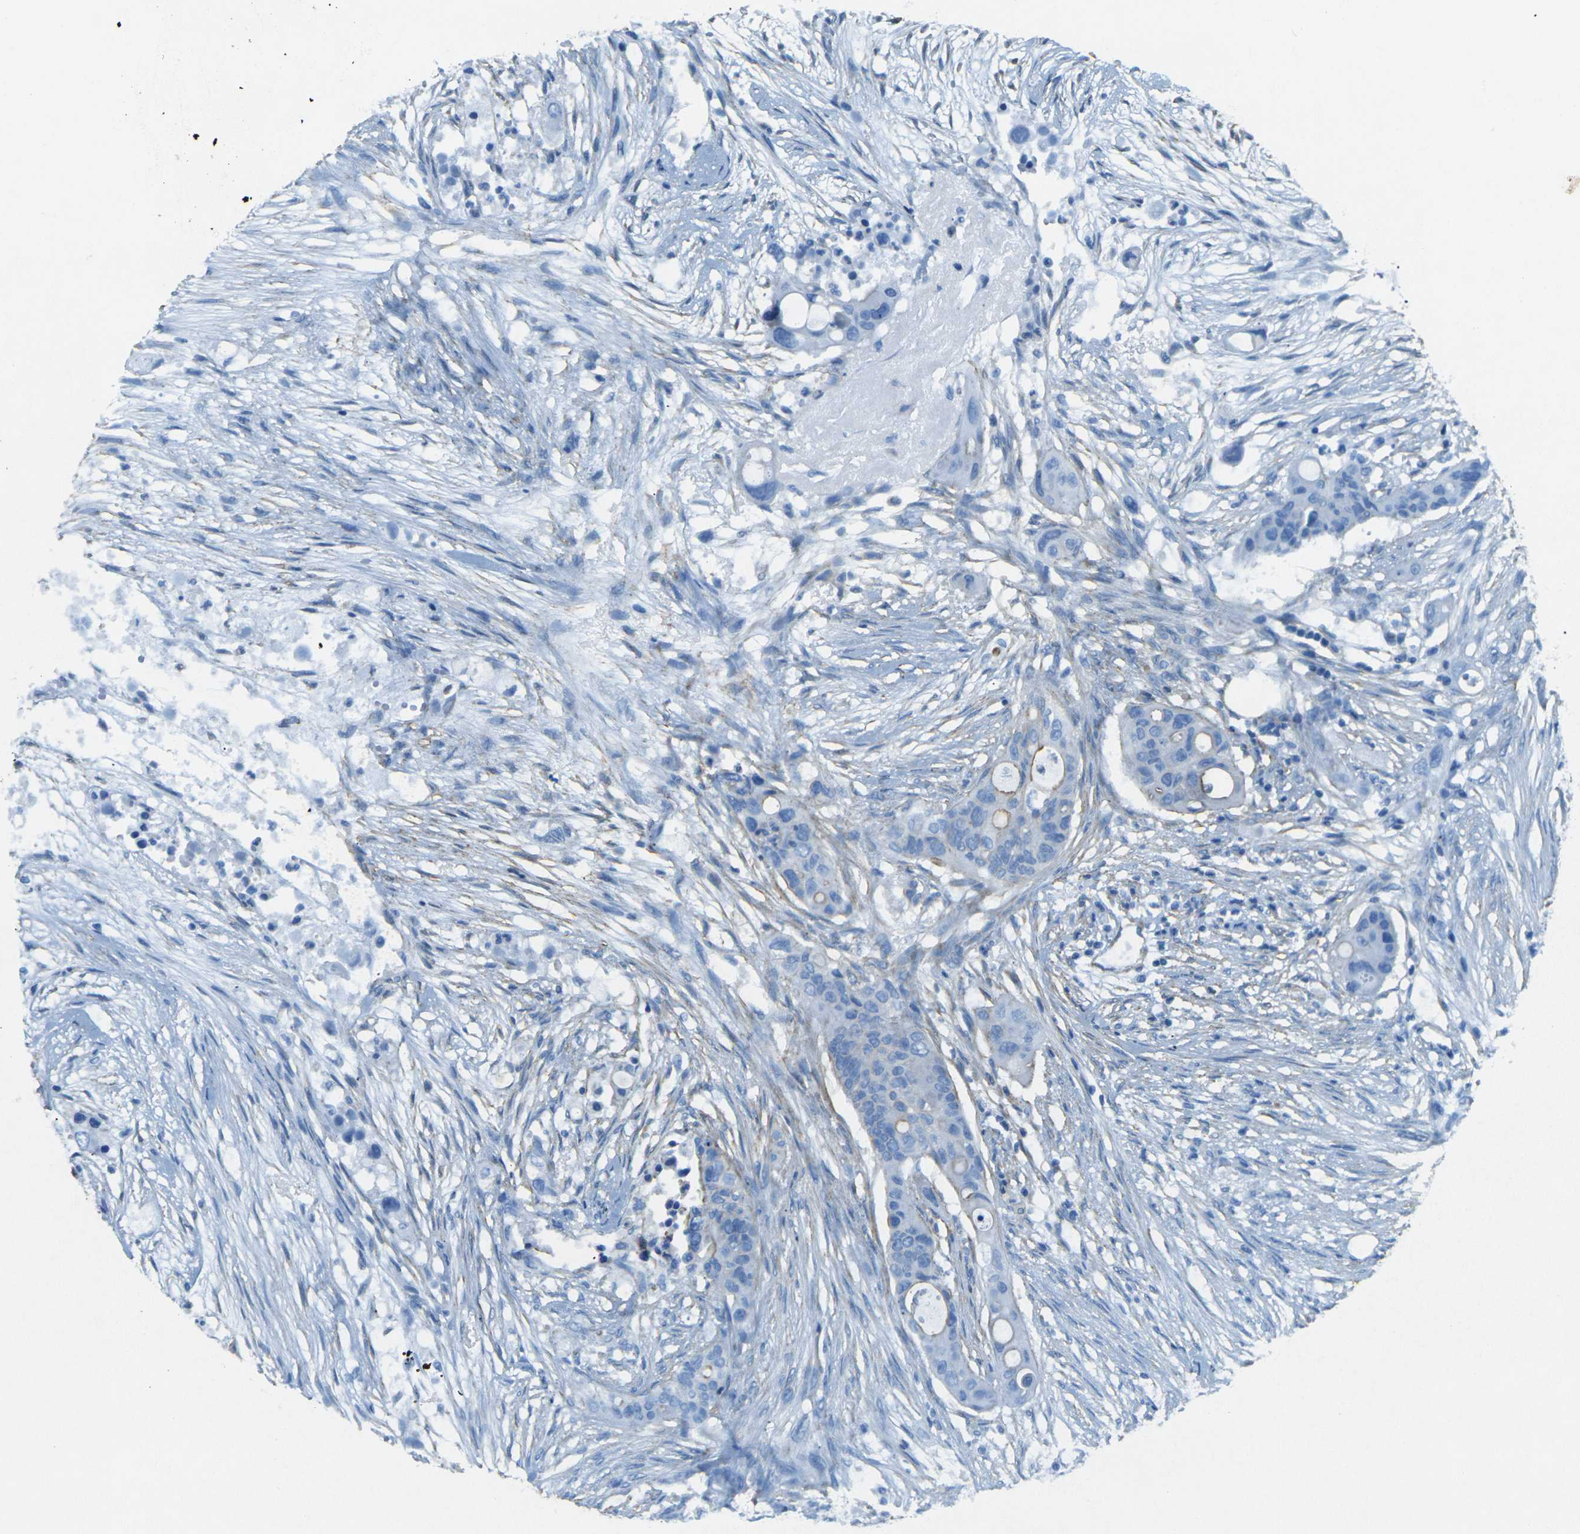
{"staining": {"intensity": "weak", "quantity": "<25%", "location": "cytoplasmic/membranous"}, "tissue": "colorectal cancer", "cell_type": "Tumor cells", "image_type": "cancer", "snomed": [{"axis": "morphology", "description": "Adenocarcinoma, NOS"}, {"axis": "topography", "description": "Colon"}], "caption": "This is a photomicrograph of IHC staining of colorectal adenocarcinoma, which shows no expression in tumor cells.", "gene": "EPHA7", "patient": {"sex": "female", "age": 57}}